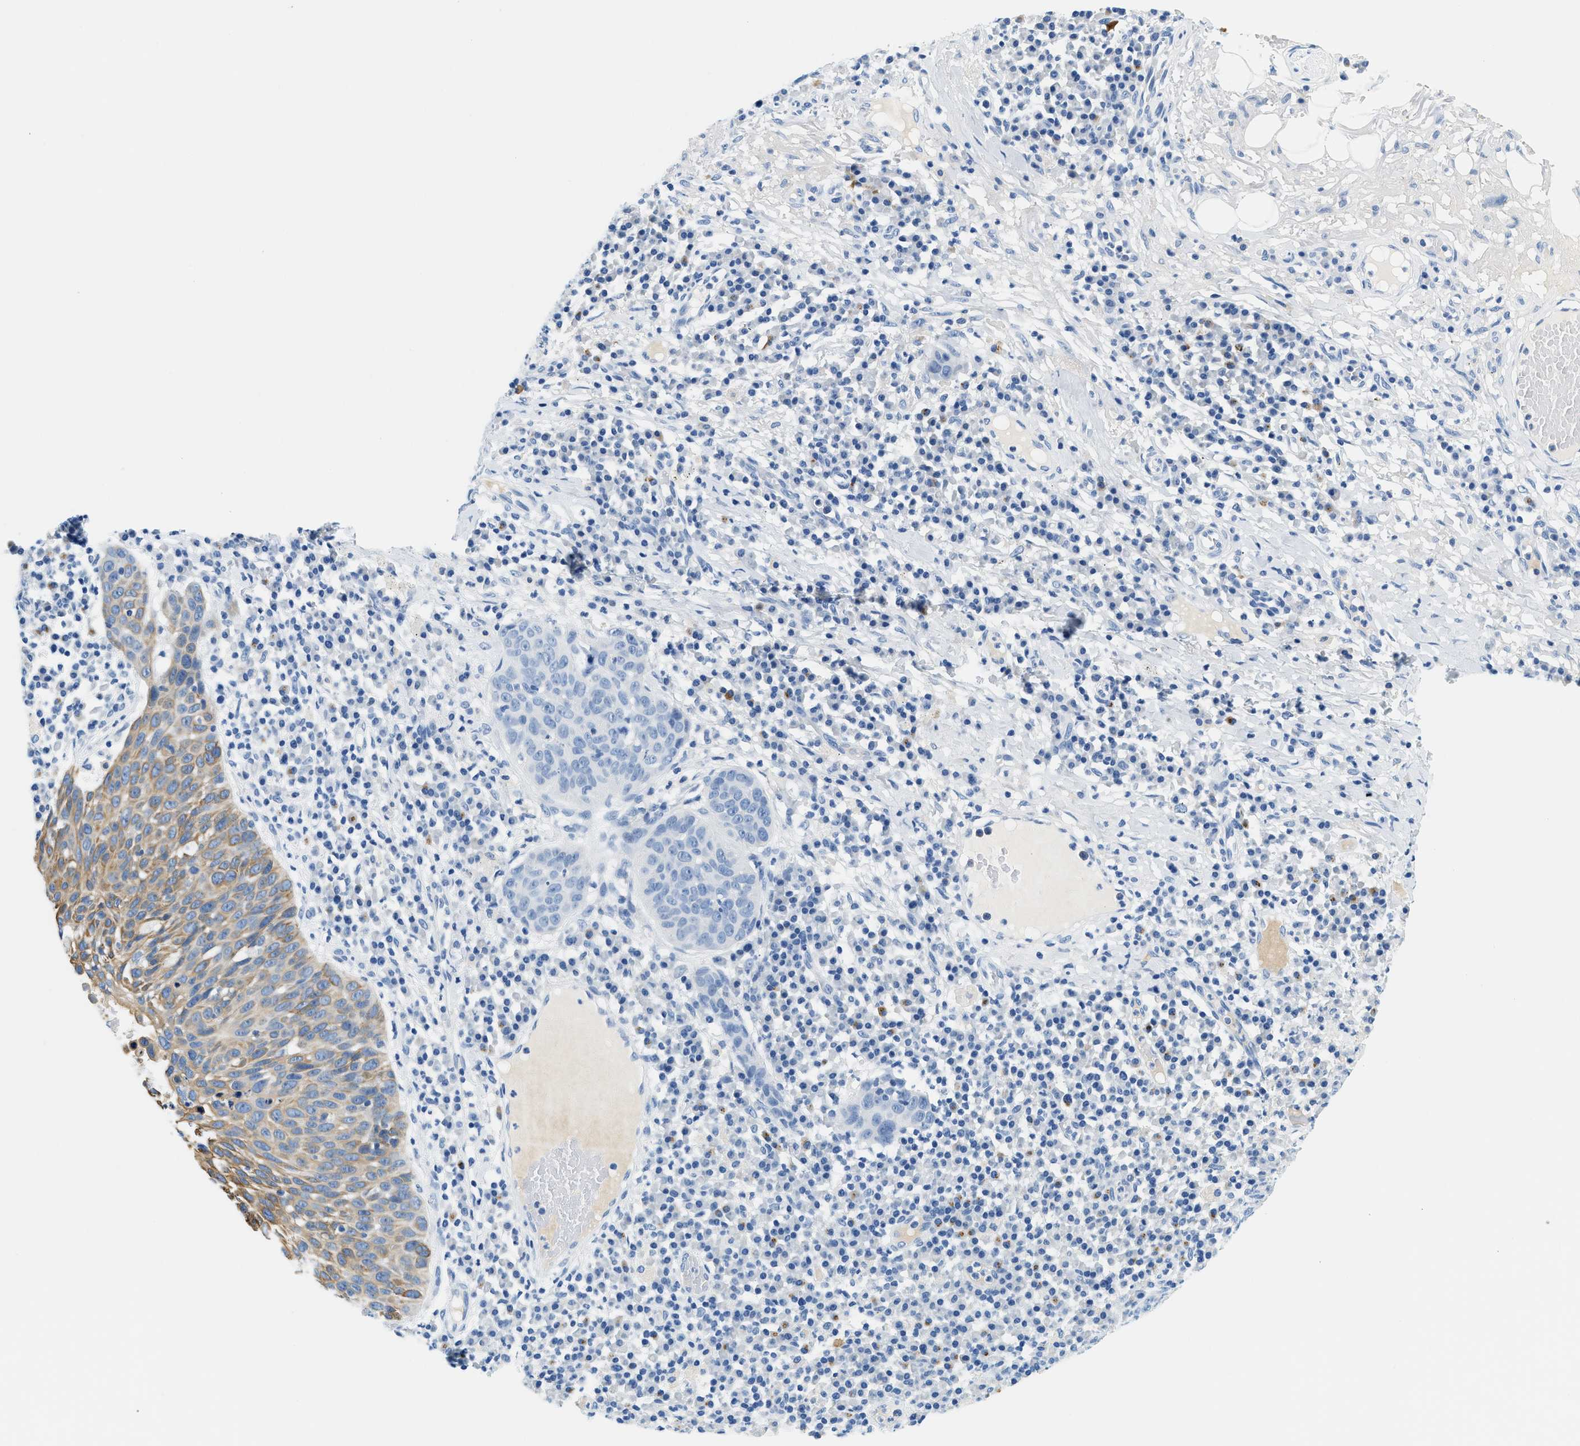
{"staining": {"intensity": "weak", "quantity": "25%-75%", "location": "cytoplasmic/membranous"}, "tissue": "skin cancer", "cell_type": "Tumor cells", "image_type": "cancer", "snomed": [{"axis": "morphology", "description": "Squamous cell carcinoma in situ, NOS"}, {"axis": "morphology", "description": "Squamous cell carcinoma, NOS"}, {"axis": "topography", "description": "Skin"}], "caption": "DAB immunohistochemical staining of human skin cancer (squamous cell carcinoma) exhibits weak cytoplasmic/membranous protein expression in about 25%-75% of tumor cells.", "gene": "STXBP2", "patient": {"sex": "male", "age": 93}}